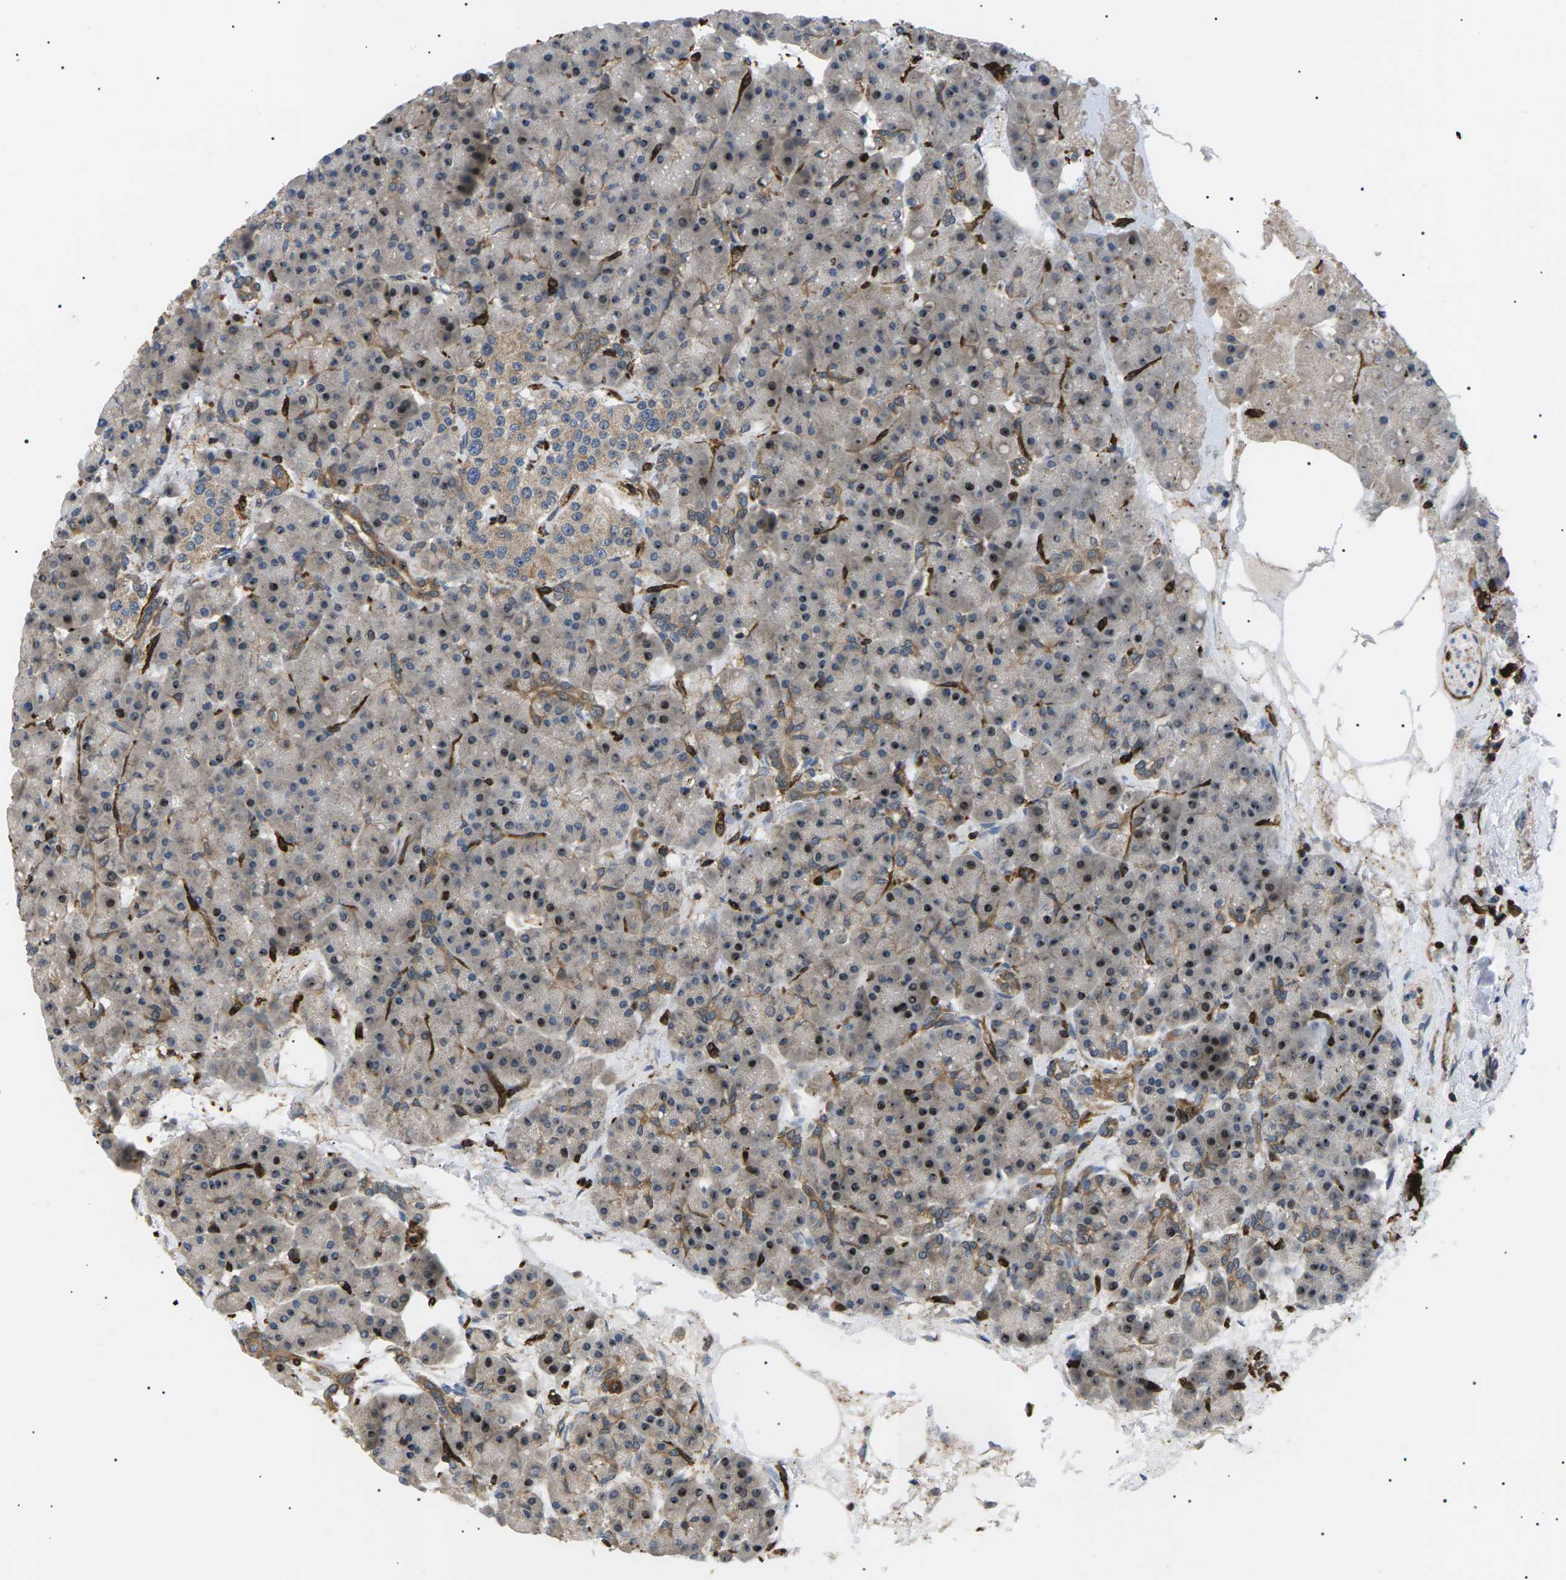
{"staining": {"intensity": "moderate", "quantity": ">75%", "location": "cytoplasmic/membranous"}, "tissue": "pancreas", "cell_type": "Exocrine glandular cells", "image_type": "normal", "snomed": [{"axis": "morphology", "description": "Normal tissue, NOS"}, {"axis": "topography", "description": "Pancreas"}], "caption": "IHC micrograph of benign pancreas stained for a protein (brown), which demonstrates medium levels of moderate cytoplasmic/membranous staining in approximately >75% of exocrine glandular cells.", "gene": "TMTC4", "patient": {"sex": "female", "age": 70}}